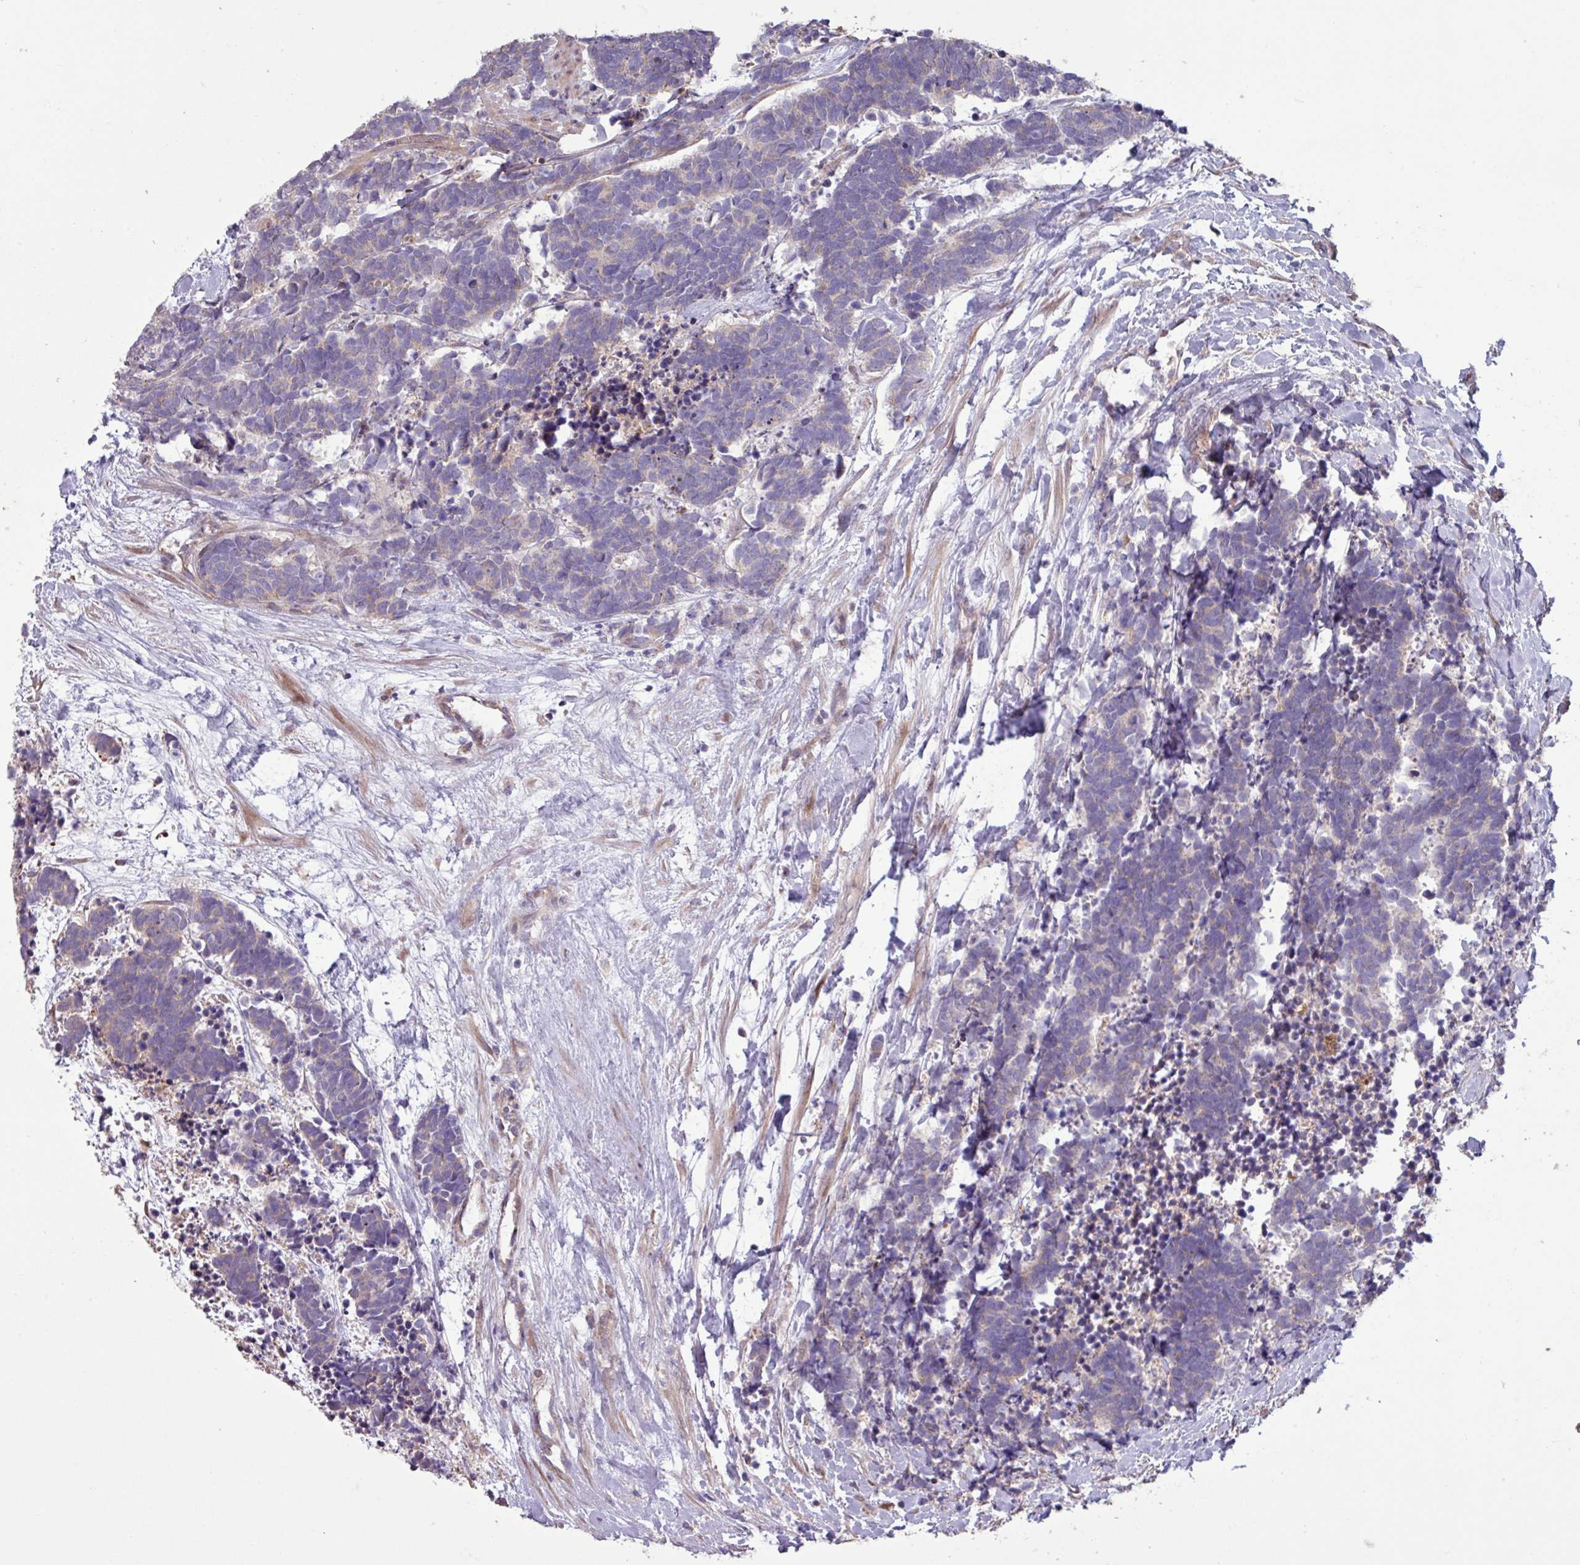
{"staining": {"intensity": "weak", "quantity": "<25%", "location": "cytoplasmic/membranous"}, "tissue": "carcinoid", "cell_type": "Tumor cells", "image_type": "cancer", "snomed": [{"axis": "morphology", "description": "Carcinoma, NOS"}, {"axis": "morphology", "description": "Carcinoid, malignant, NOS"}, {"axis": "topography", "description": "Prostate"}], "caption": "This is an IHC histopathology image of human carcinoid. There is no staining in tumor cells.", "gene": "PDPR", "patient": {"sex": "male", "age": 57}}